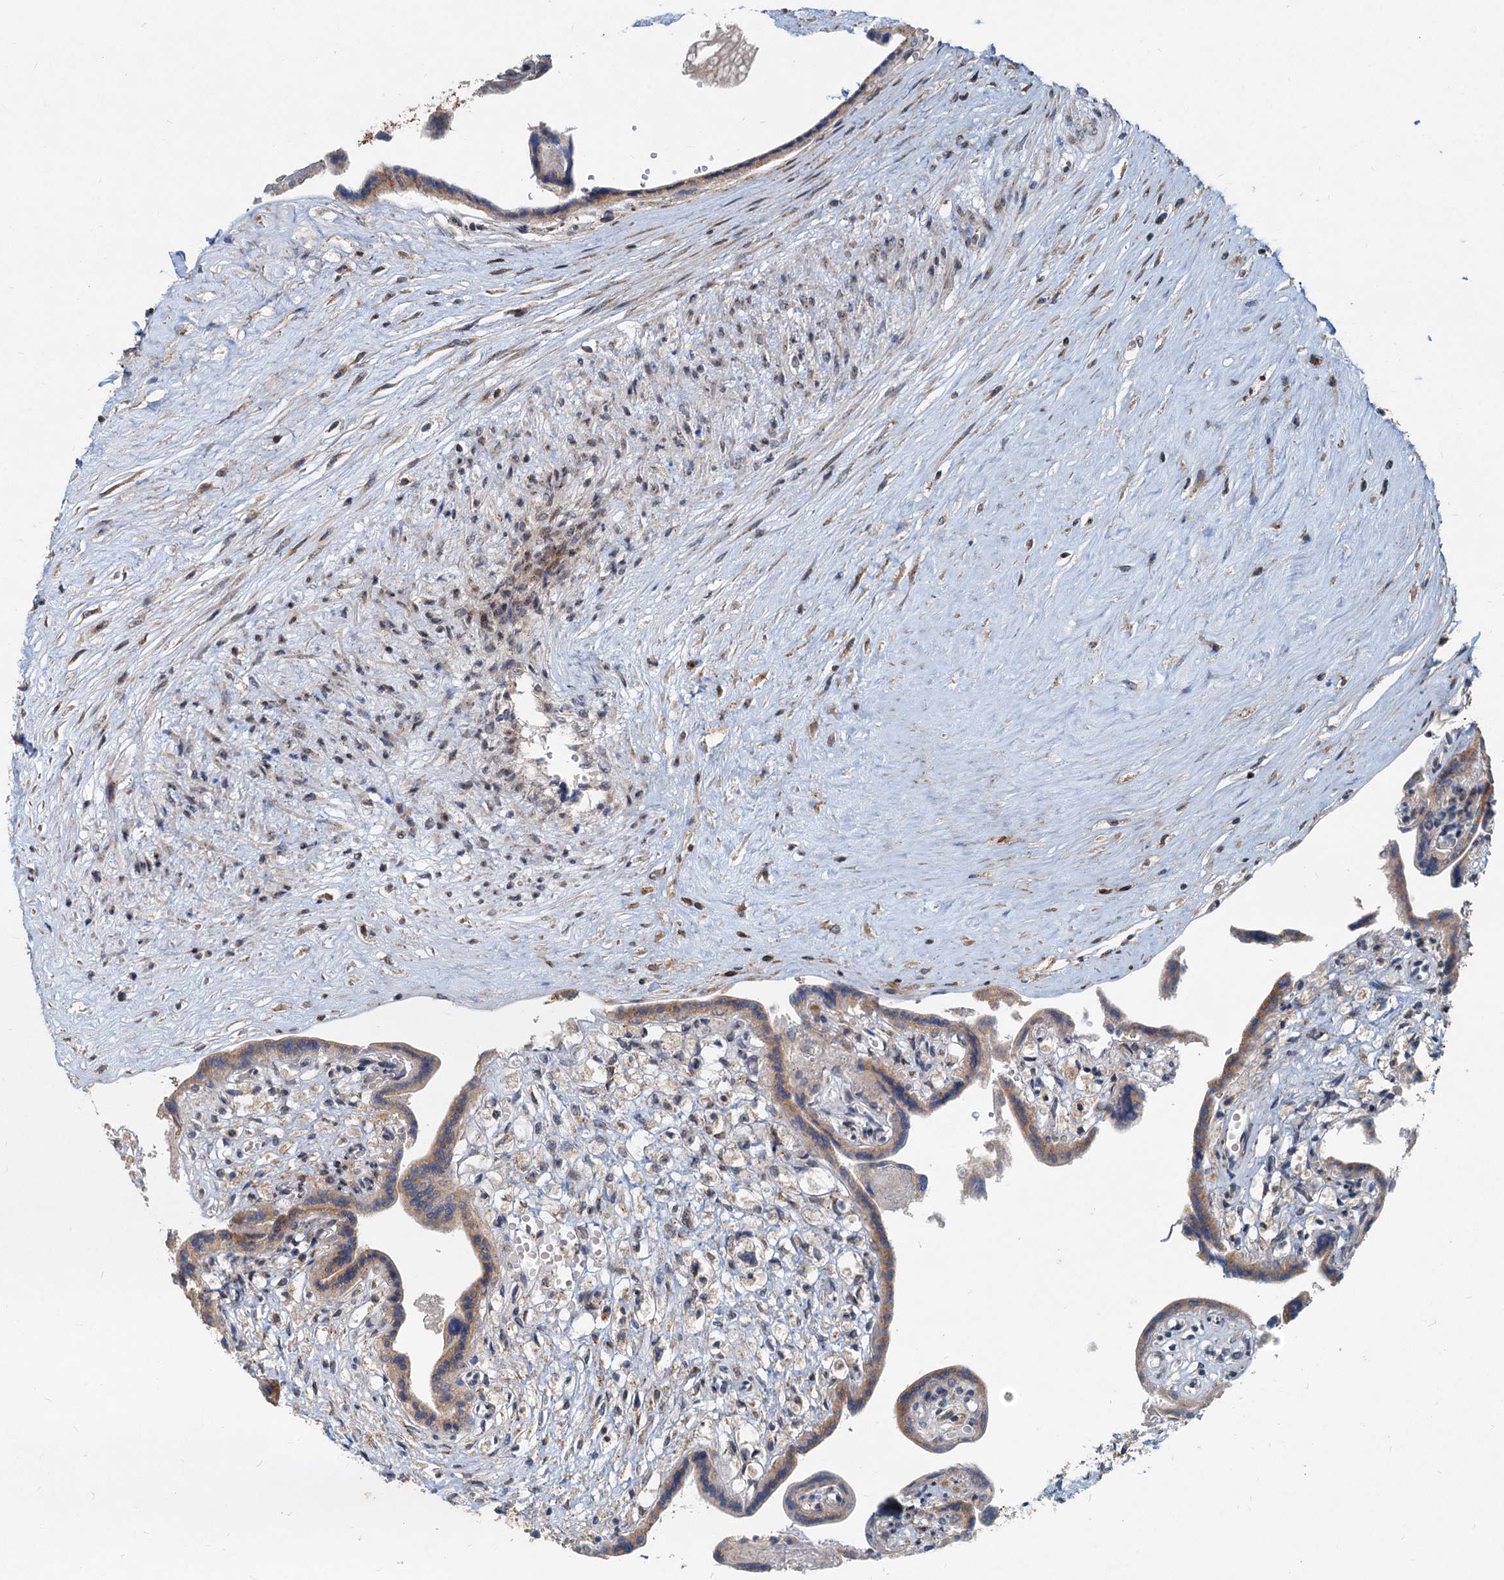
{"staining": {"intensity": "moderate", "quantity": ">75%", "location": "cytoplasmic/membranous"}, "tissue": "placenta", "cell_type": "Trophoblastic cells", "image_type": "normal", "snomed": [{"axis": "morphology", "description": "Normal tissue, NOS"}, {"axis": "topography", "description": "Placenta"}], "caption": "IHC photomicrograph of normal placenta: placenta stained using immunohistochemistry (IHC) shows medium levels of moderate protein expression localized specifically in the cytoplasmic/membranous of trophoblastic cells, appearing as a cytoplasmic/membranous brown color.", "gene": "CEP68", "patient": {"sex": "female", "age": 37}}